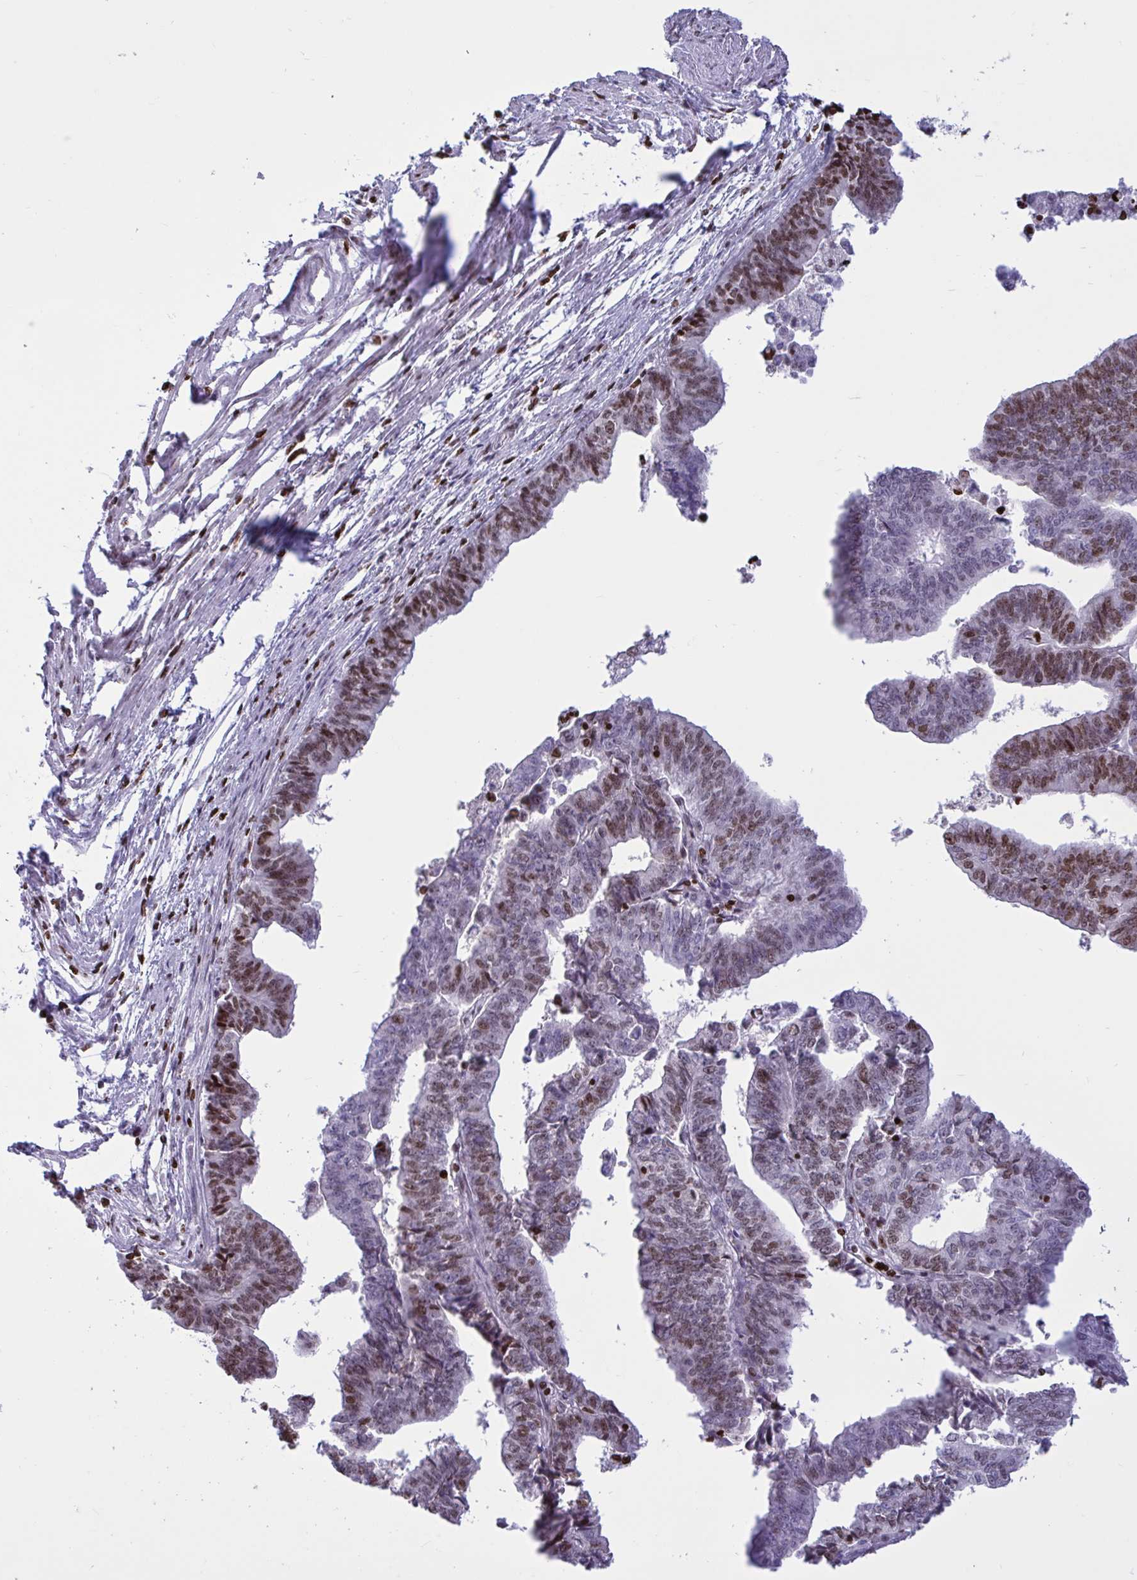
{"staining": {"intensity": "weak", "quantity": "25%-75%", "location": "nuclear"}, "tissue": "endometrial cancer", "cell_type": "Tumor cells", "image_type": "cancer", "snomed": [{"axis": "morphology", "description": "Adenocarcinoma, NOS"}, {"axis": "topography", "description": "Endometrium"}], "caption": "A micrograph of human adenocarcinoma (endometrial) stained for a protein demonstrates weak nuclear brown staining in tumor cells. (DAB IHC with brightfield microscopy, high magnification).", "gene": "HMGB2", "patient": {"sex": "female", "age": 65}}